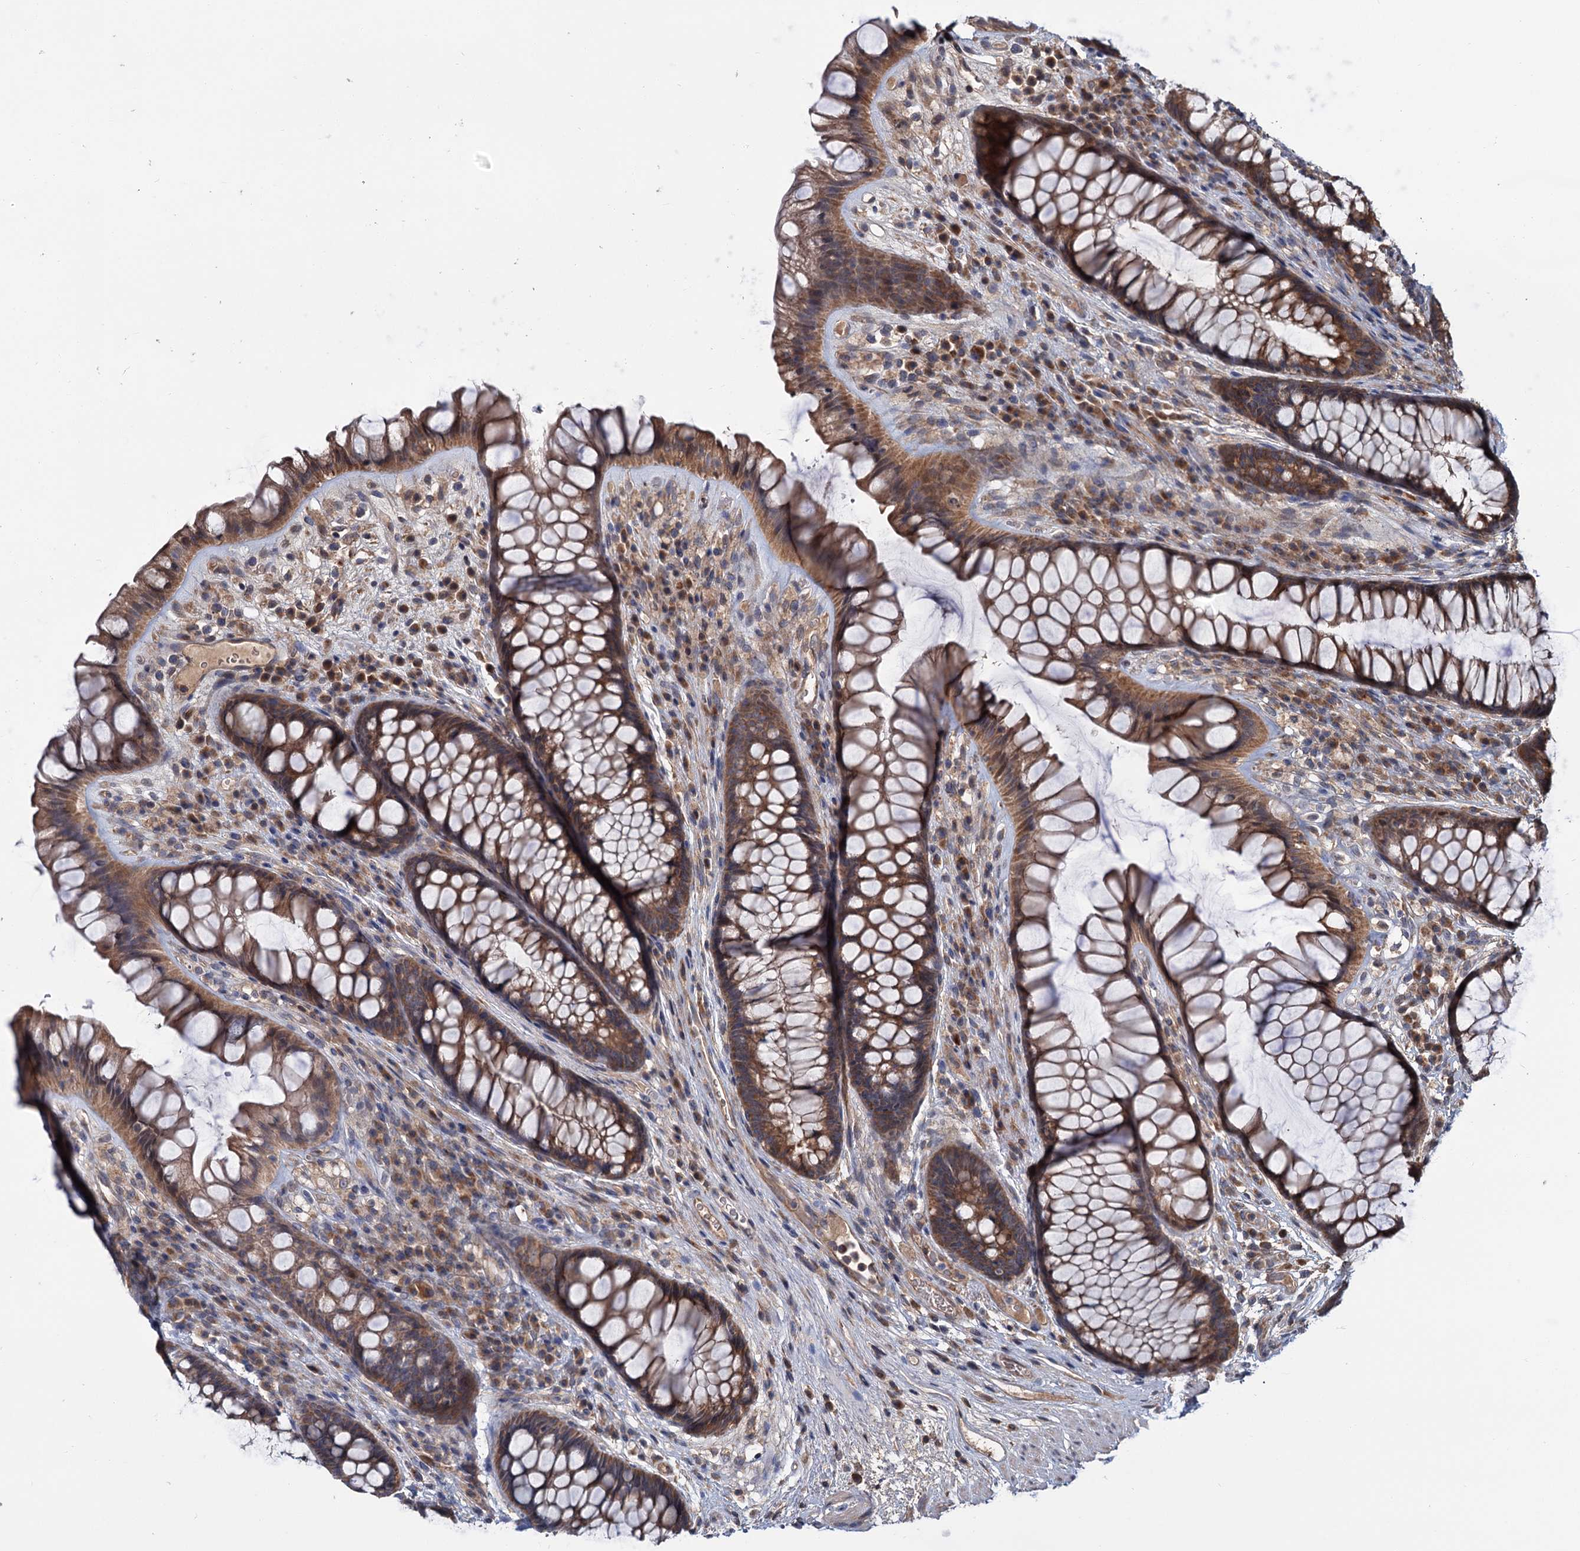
{"staining": {"intensity": "moderate", "quantity": ">75%", "location": "cytoplasmic/membranous"}, "tissue": "rectum", "cell_type": "Glandular cells", "image_type": "normal", "snomed": [{"axis": "morphology", "description": "Normal tissue, NOS"}, {"axis": "topography", "description": "Rectum"}], "caption": "Glandular cells exhibit medium levels of moderate cytoplasmic/membranous positivity in about >75% of cells in normal human rectum.", "gene": "MTRR", "patient": {"sex": "male", "age": 74}}